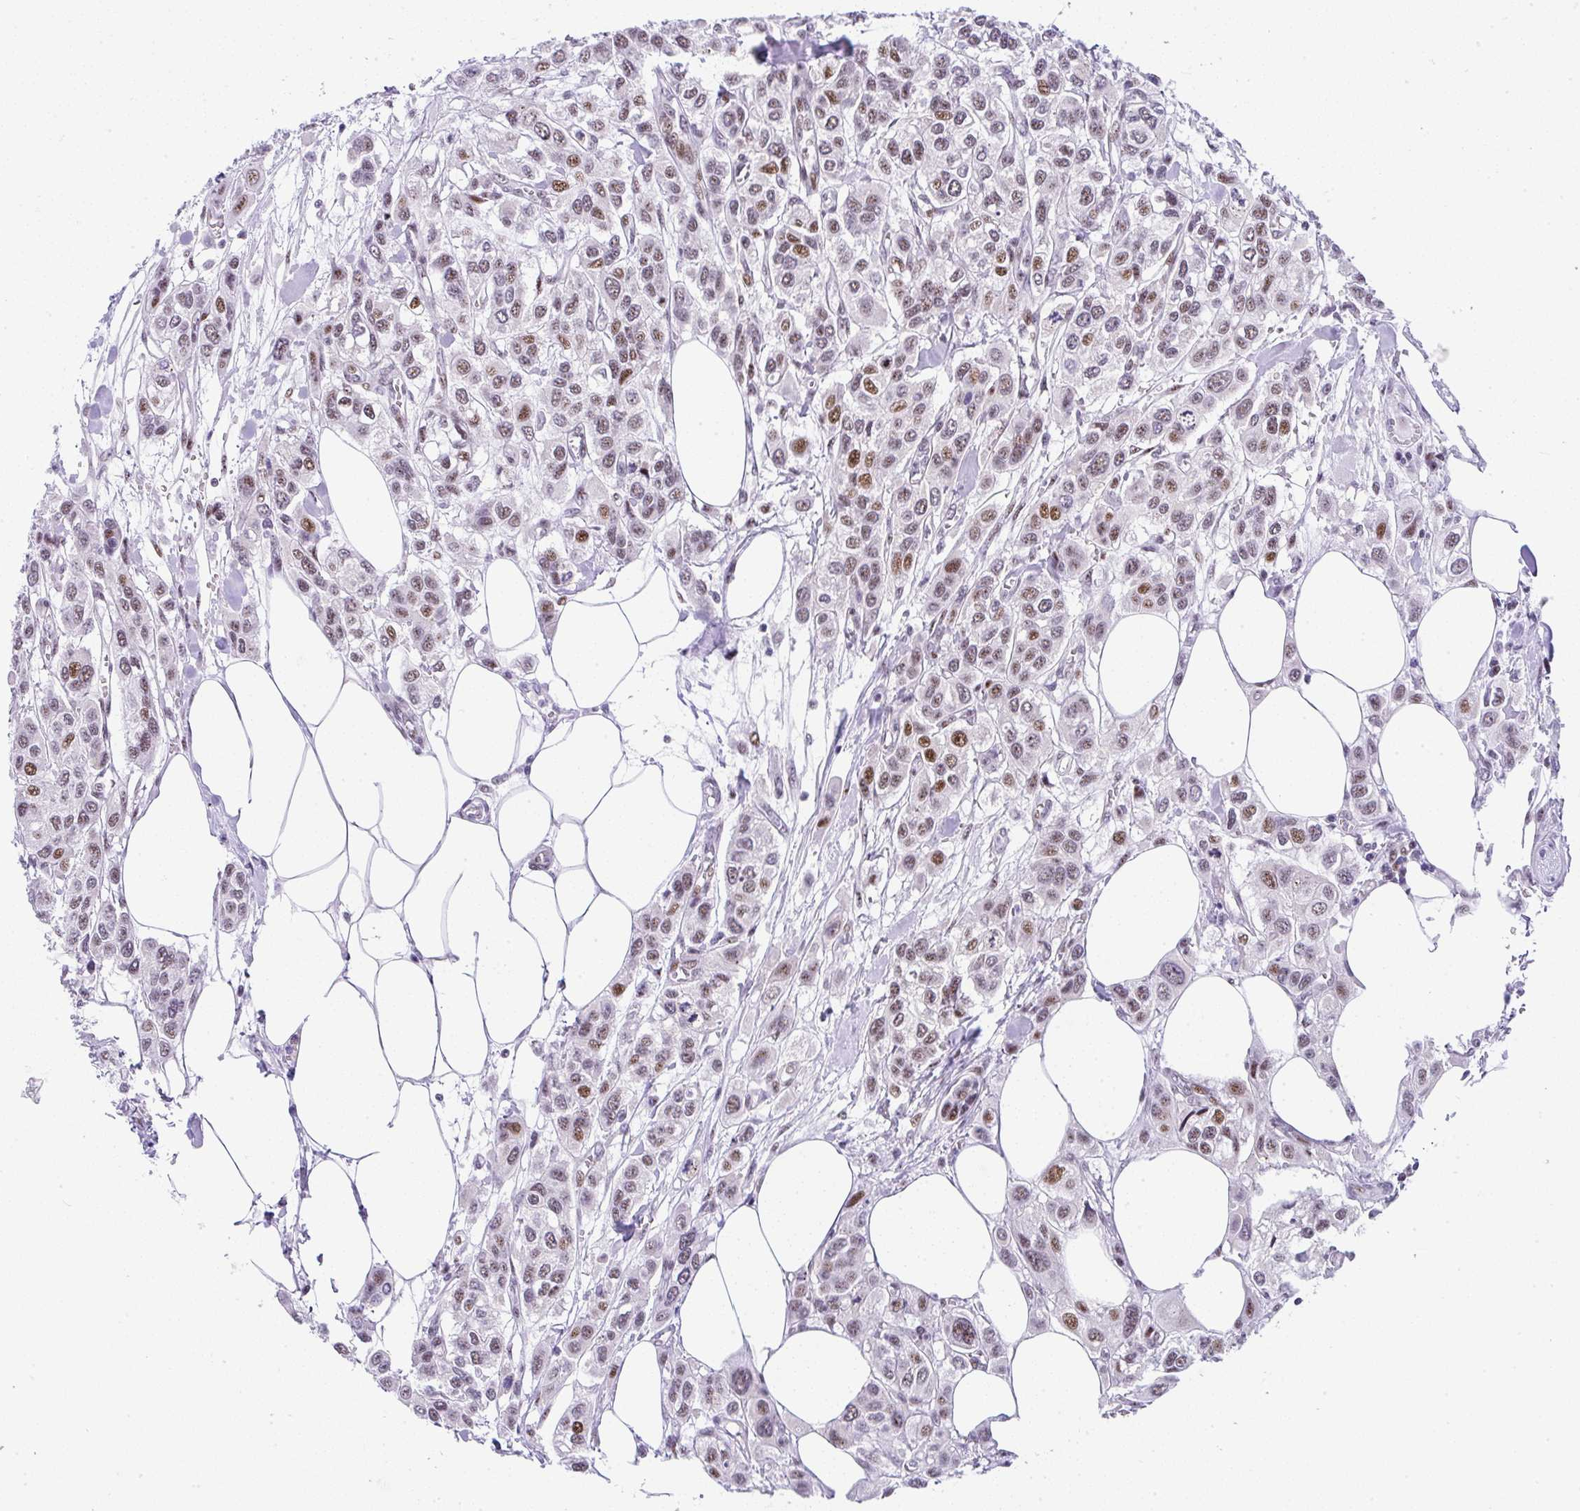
{"staining": {"intensity": "moderate", "quantity": ">75%", "location": "nuclear"}, "tissue": "urothelial cancer", "cell_type": "Tumor cells", "image_type": "cancer", "snomed": [{"axis": "morphology", "description": "Urothelial carcinoma, High grade"}, {"axis": "topography", "description": "Urinary bladder"}], "caption": "High-magnification brightfield microscopy of urothelial carcinoma (high-grade) stained with DAB (brown) and counterstained with hematoxylin (blue). tumor cells exhibit moderate nuclear expression is present in about>75% of cells.", "gene": "NR1D2", "patient": {"sex": "male", "age": 67}}